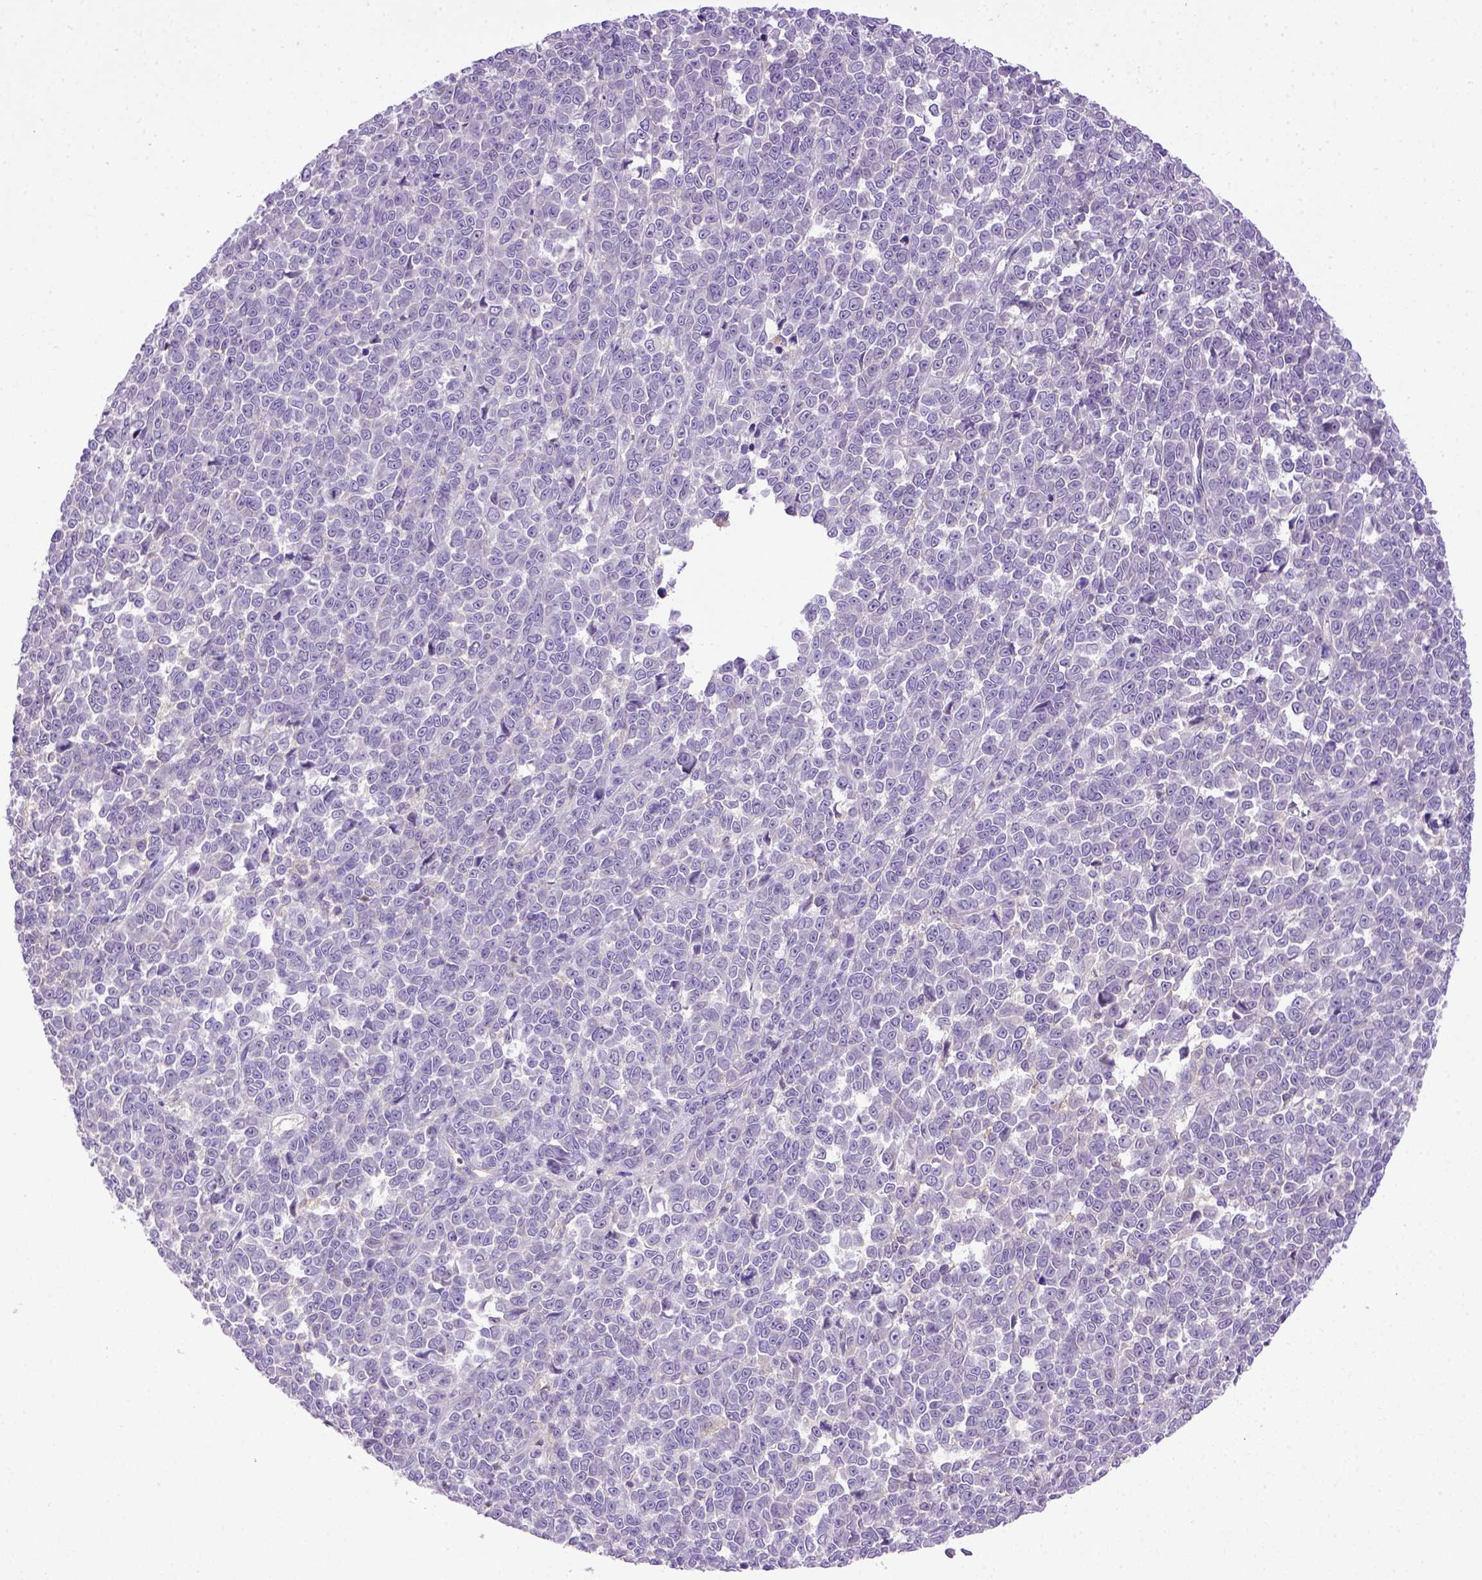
{"staining": {"intensity": "negative", "quantity": "none", "location": "none"}, "tissue": "melanoma", "cell_type": "Tumor cells", "image_type": "cancer", "snomed": [{"axis": "morphology", "description": "Malignant melanoma, NOS"}, {"axis": "topography", "description": "Skin"}], "caption": "The histopathology image reveals no significant staining in tumor cells of melanoma. (Stains: DAB (3,3'-diaminobenzidine) immunohistochemistry with hematoxylin counter stain, Microscopy: brightfield microscopy at high magnification).", "gene": "DEPDC1B", "patient": {"sex": "female", "age": 95}}